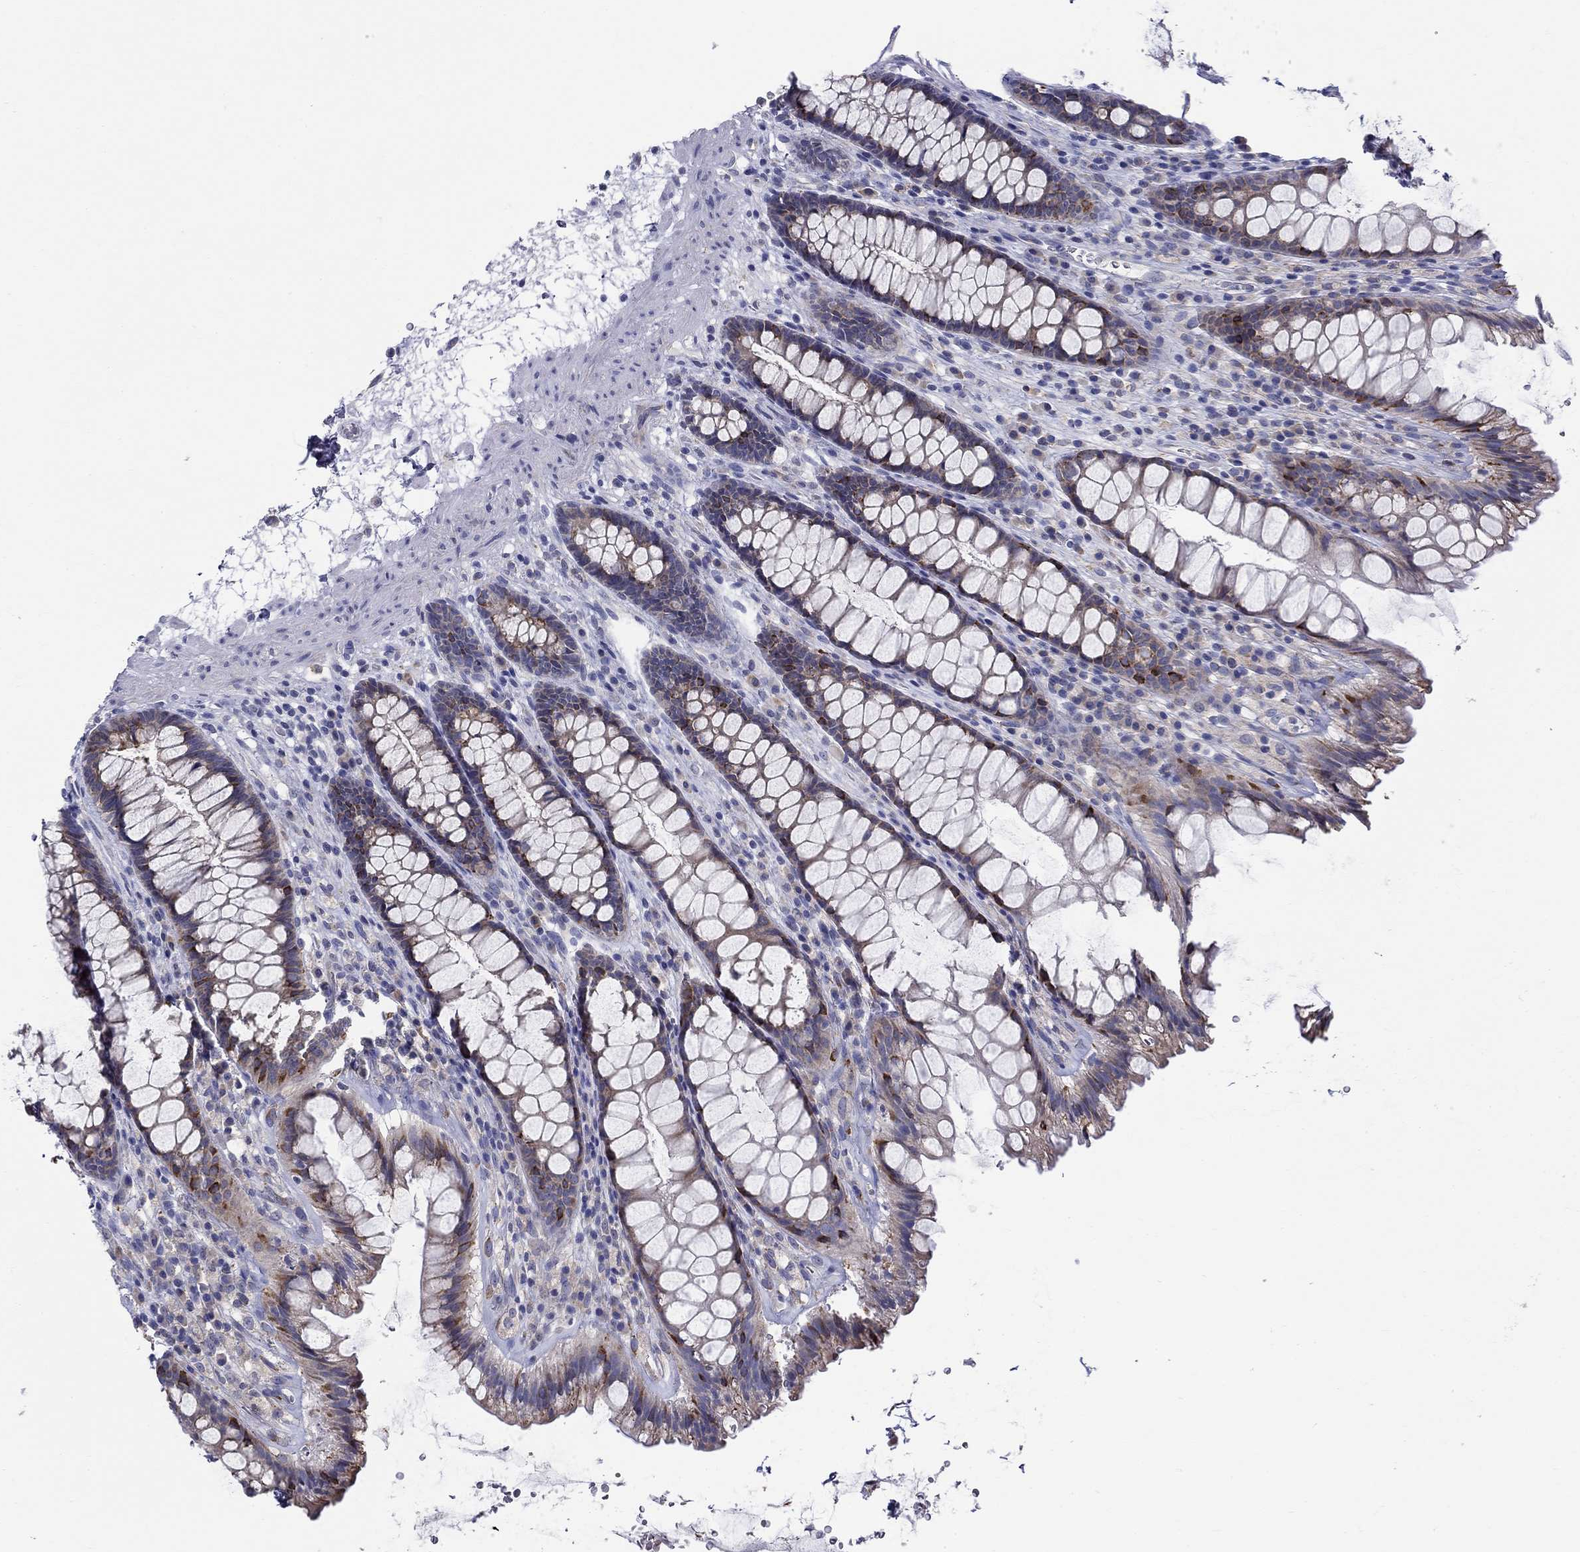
{"staining": {"intensity": "strong", "quantity": "25%-75%", "location": "cytoplasmic/membranous"}, "tissue": "rectum", "cell_type": "Glandular cells", "image_type": "normal", "snomed": [{"axis": "morphology", "description": "Normal tissue, NOS"}, {"axis": "topography", "description": "Rectum"}], "caption": "Immunohistochemistry (IHC) histopathology image of benign rectum stained for a protein (brown), which shows high levels of strong cytoplasmic/membranous positivity in about 25%-75% of glandular cells.", "gene": "QRFPR", "patient": {"sex": "male", "age": 72}}